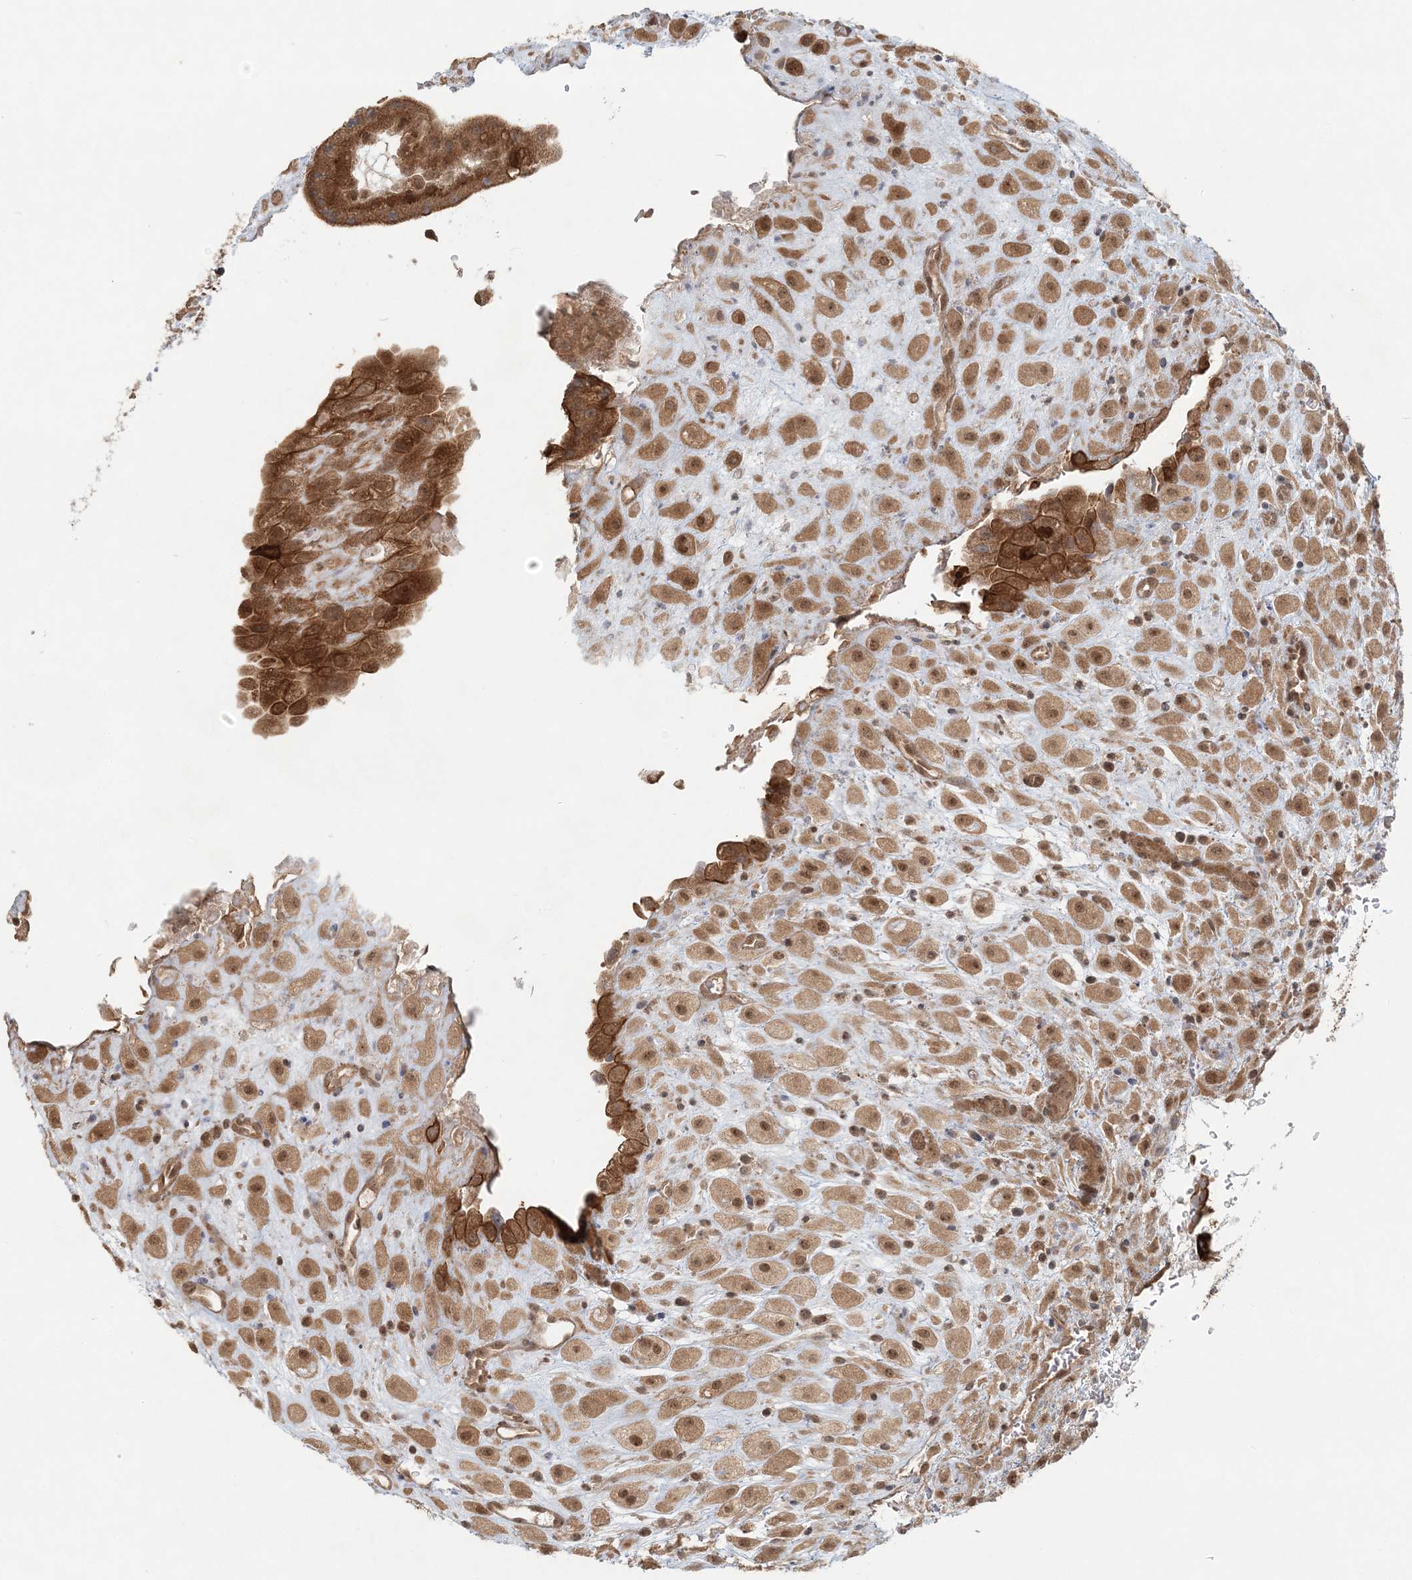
{"staining": {"intensity": "moderate", "quantity": ">75%", "location": "cytoplasmic/membranous,nuclear"}, "tissue": "placenta", "cell_type": "Decidual cells", "image_type": "normal", "snomed": [{"axis": "morphology", "description": "Normal tissue, NOS"}, {"axis": "topography", "description": "Placenta"}], "caption": "Benign placenta was stained to show a protein in brown. There is medium levels of moderate cytoplasmic/membranous,nuclear expression in approximately >75% of decidual cells.", "gene": "KIAA0232", "patient": {"sex": "female", "age": 35}}